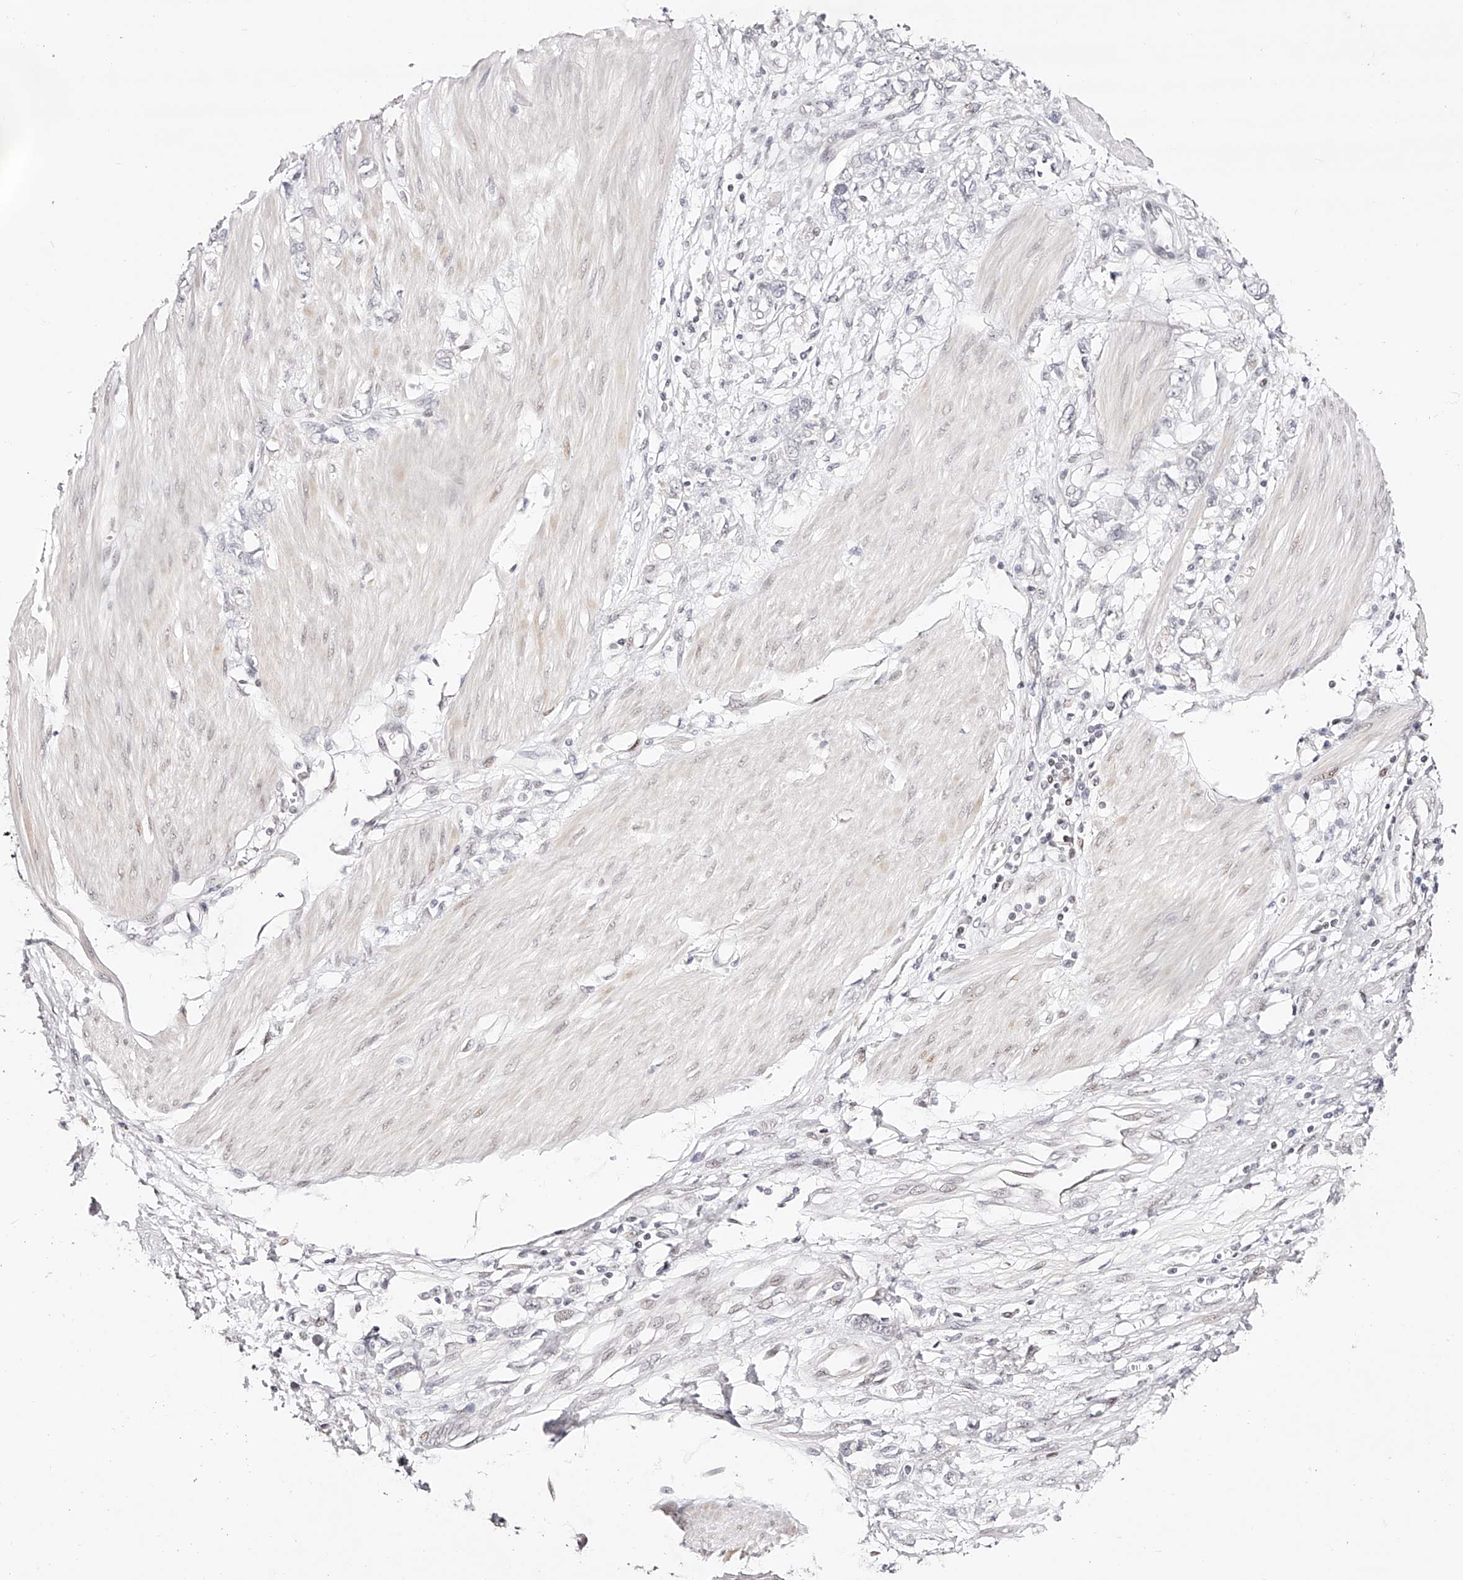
{"staining": {"intensity": "negative", "quantity": "none", "location": "none"}, "tissue": "stomach cancer", "cell_type": "Tumor cells", "image_type": "cancer", "snomed": [{"axis": "morphology", "description": "Adenocarcinoma, NOS"}, {"axis": "topography", "description": "Stomach"}], "caption": "Tumor cells are negative for brown protein staining in stomach adenocarcinoma.", "gene": "USF3", "patient": {"sex": "female", "age": 76}}